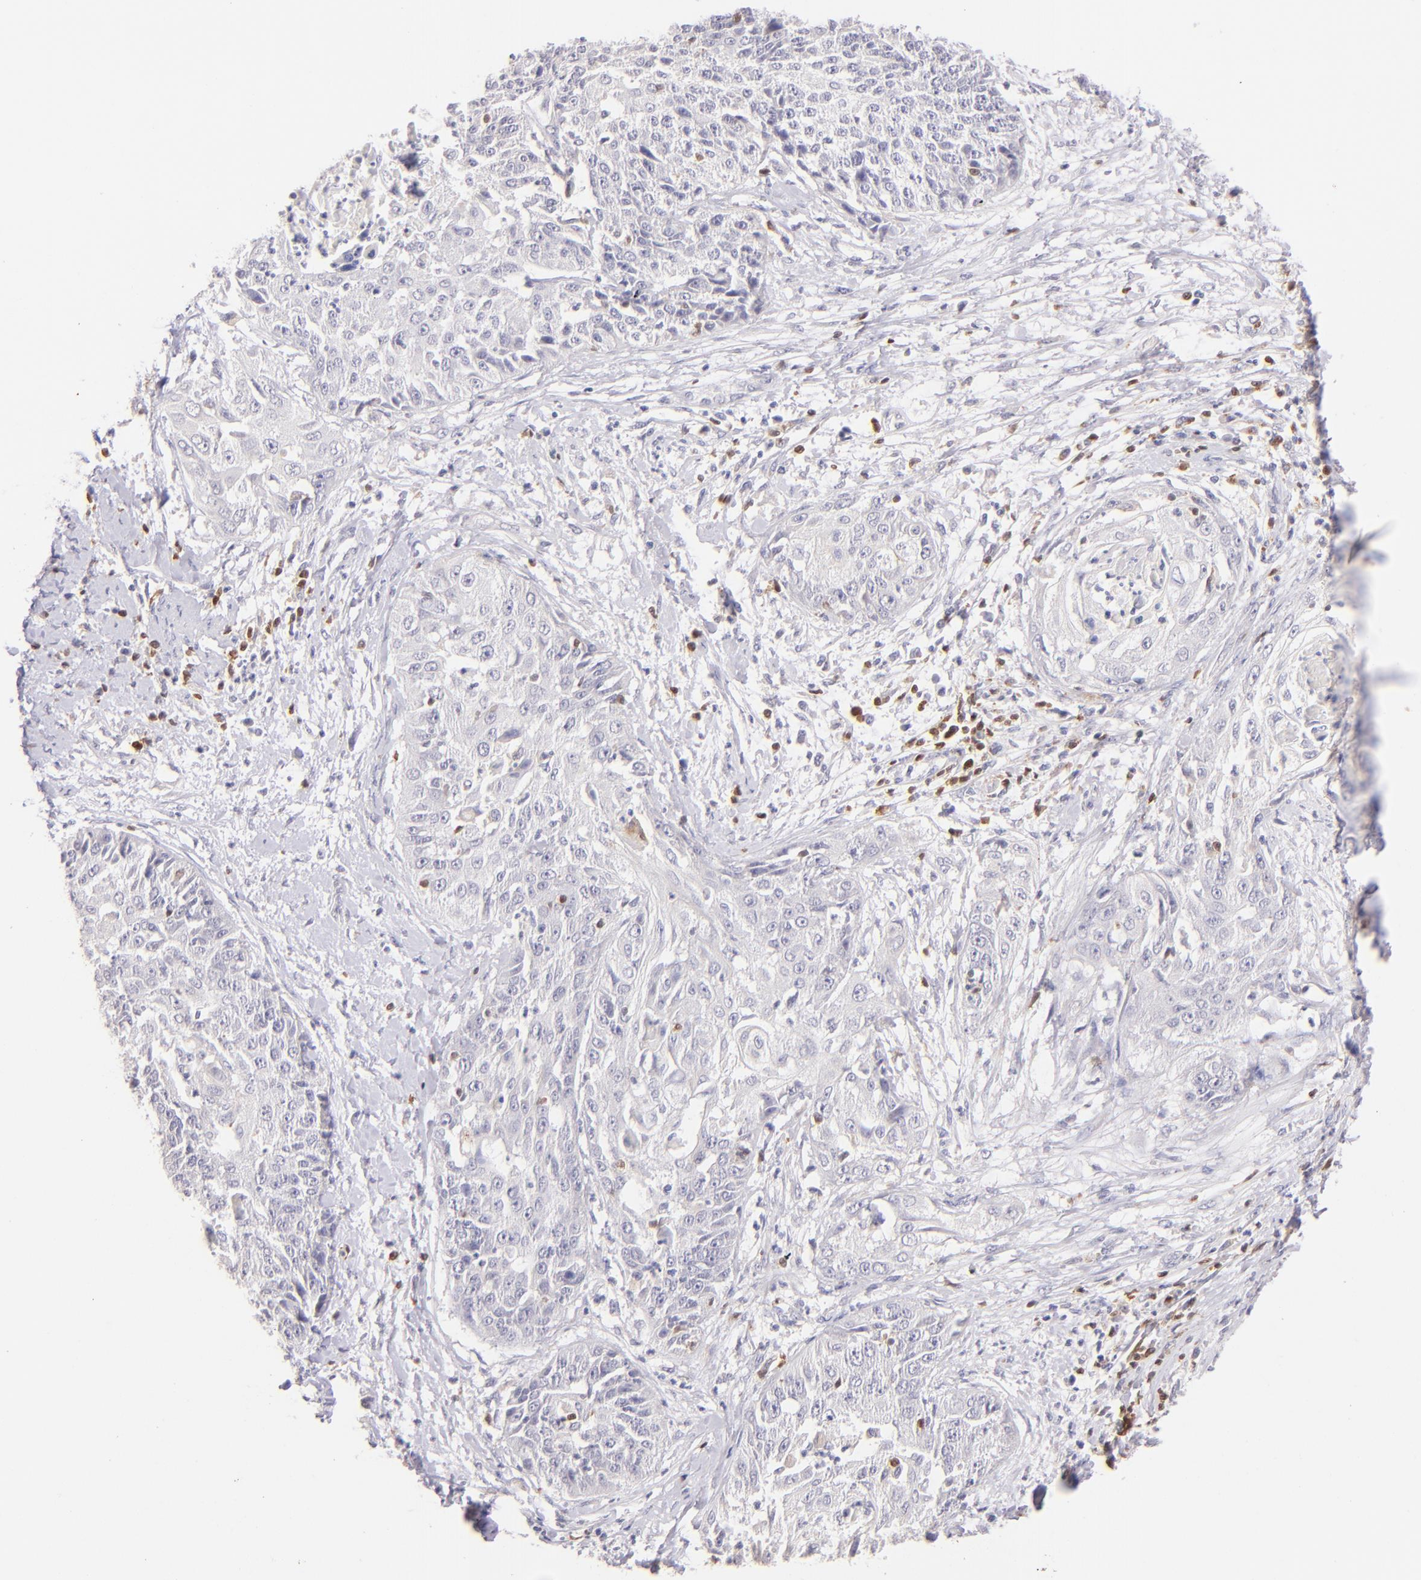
{"staining": {"intensity": "negative", "quantity": "none", "location": "none"}, "tissue": "cervical cancer", "cell_type": "Tumor cells", "image_type": "cancer", "snomed": [{"axis": "morphology", "description": "Squamous cell carcinoma, NOS"}, {"axis": "topography", "description": "Cervix"}], "caption": "Immunohistochemistry (IHC) micrograph of human squamous cell carcinoma (cervical) stained for a protein (brown), which shows no expression in tumor cells. The staining was performed using DAB to visualize the protein expression in brown, while the nuclei were stained in blue with hematoxylin (Magnification: 20x).", "gene": "ZAP70", "patient": {"sex": "female", "age": 64}}